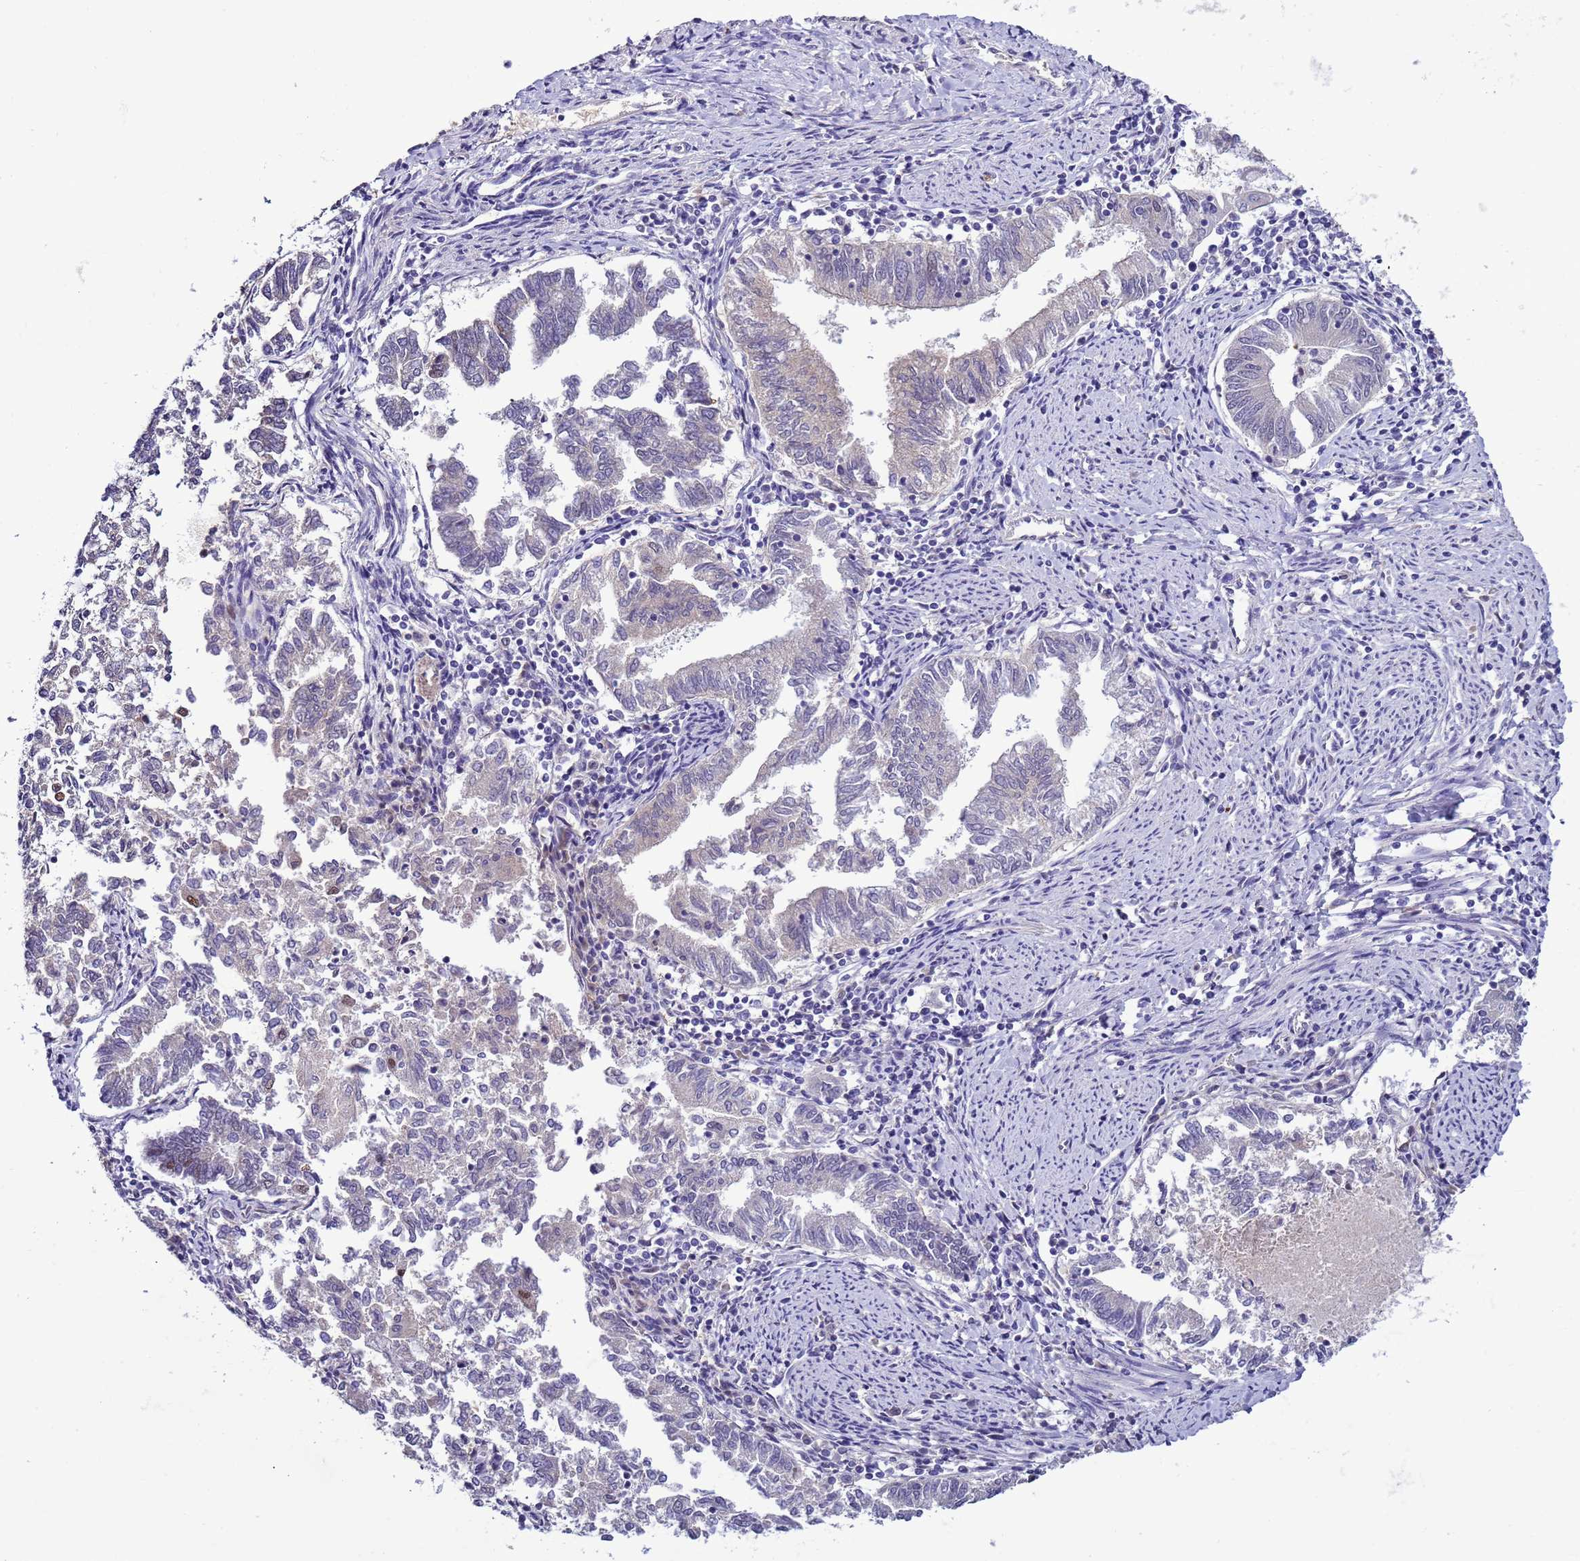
{"staining": {"intensity": "negative", "quantity": "none", "location": "none"}, "tissue": "endometrial cancer", "cell_type": "Tumor cells", "image_type": "cancer", "snomed": [{"axis": "morphology", "description": "Adenocarcinoma, NOS"}, {"axis": "topography", "description": "Endometrium"}], "caption": "Endometrial cancer (adenocarcinoma) stained for a protein using immunohistochemistry (IHC) exhibits no staining tumor cells.", "gene": "DDI2", "patient": {"sex": "female", "age": 79}}